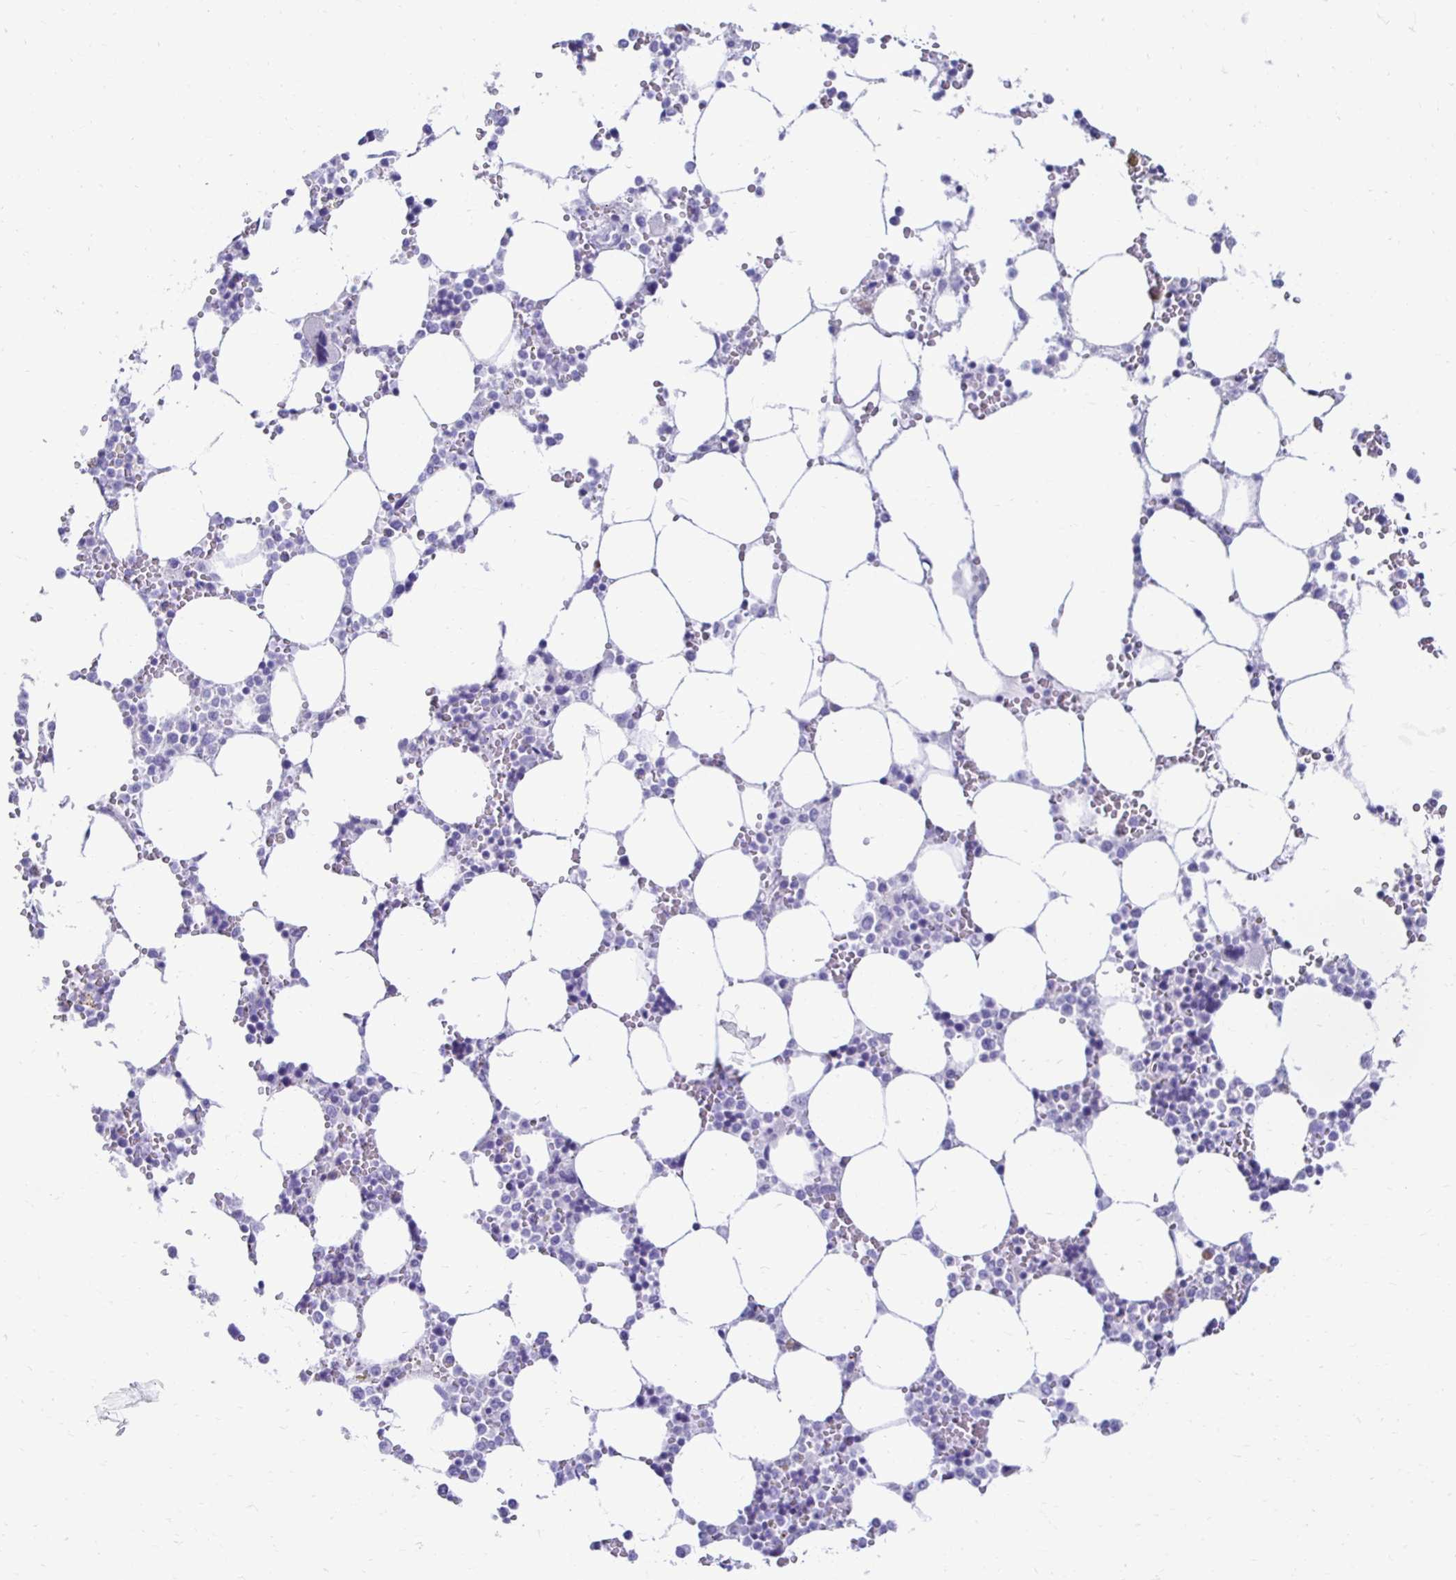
{"staining": {"intensity": "negative", "quantity": "none", "location": "none"}, "tissue": "bone marrow", "cell_type": "Hematopoietic cells", "image_type": "normal", "snomed": [{"axis": "morphology", "description": "Normal tissue, NOS"}, {"axis": "topography", "description": "Bone marrow"}], "caption": "Immunohistochemical staining of unremarkable human bone marrow reveals no significant expression in hematopoietic cells. Nuclei are stained in blue.", "gene": "CST5", "patient": {"sex": "male", "age": 64}}